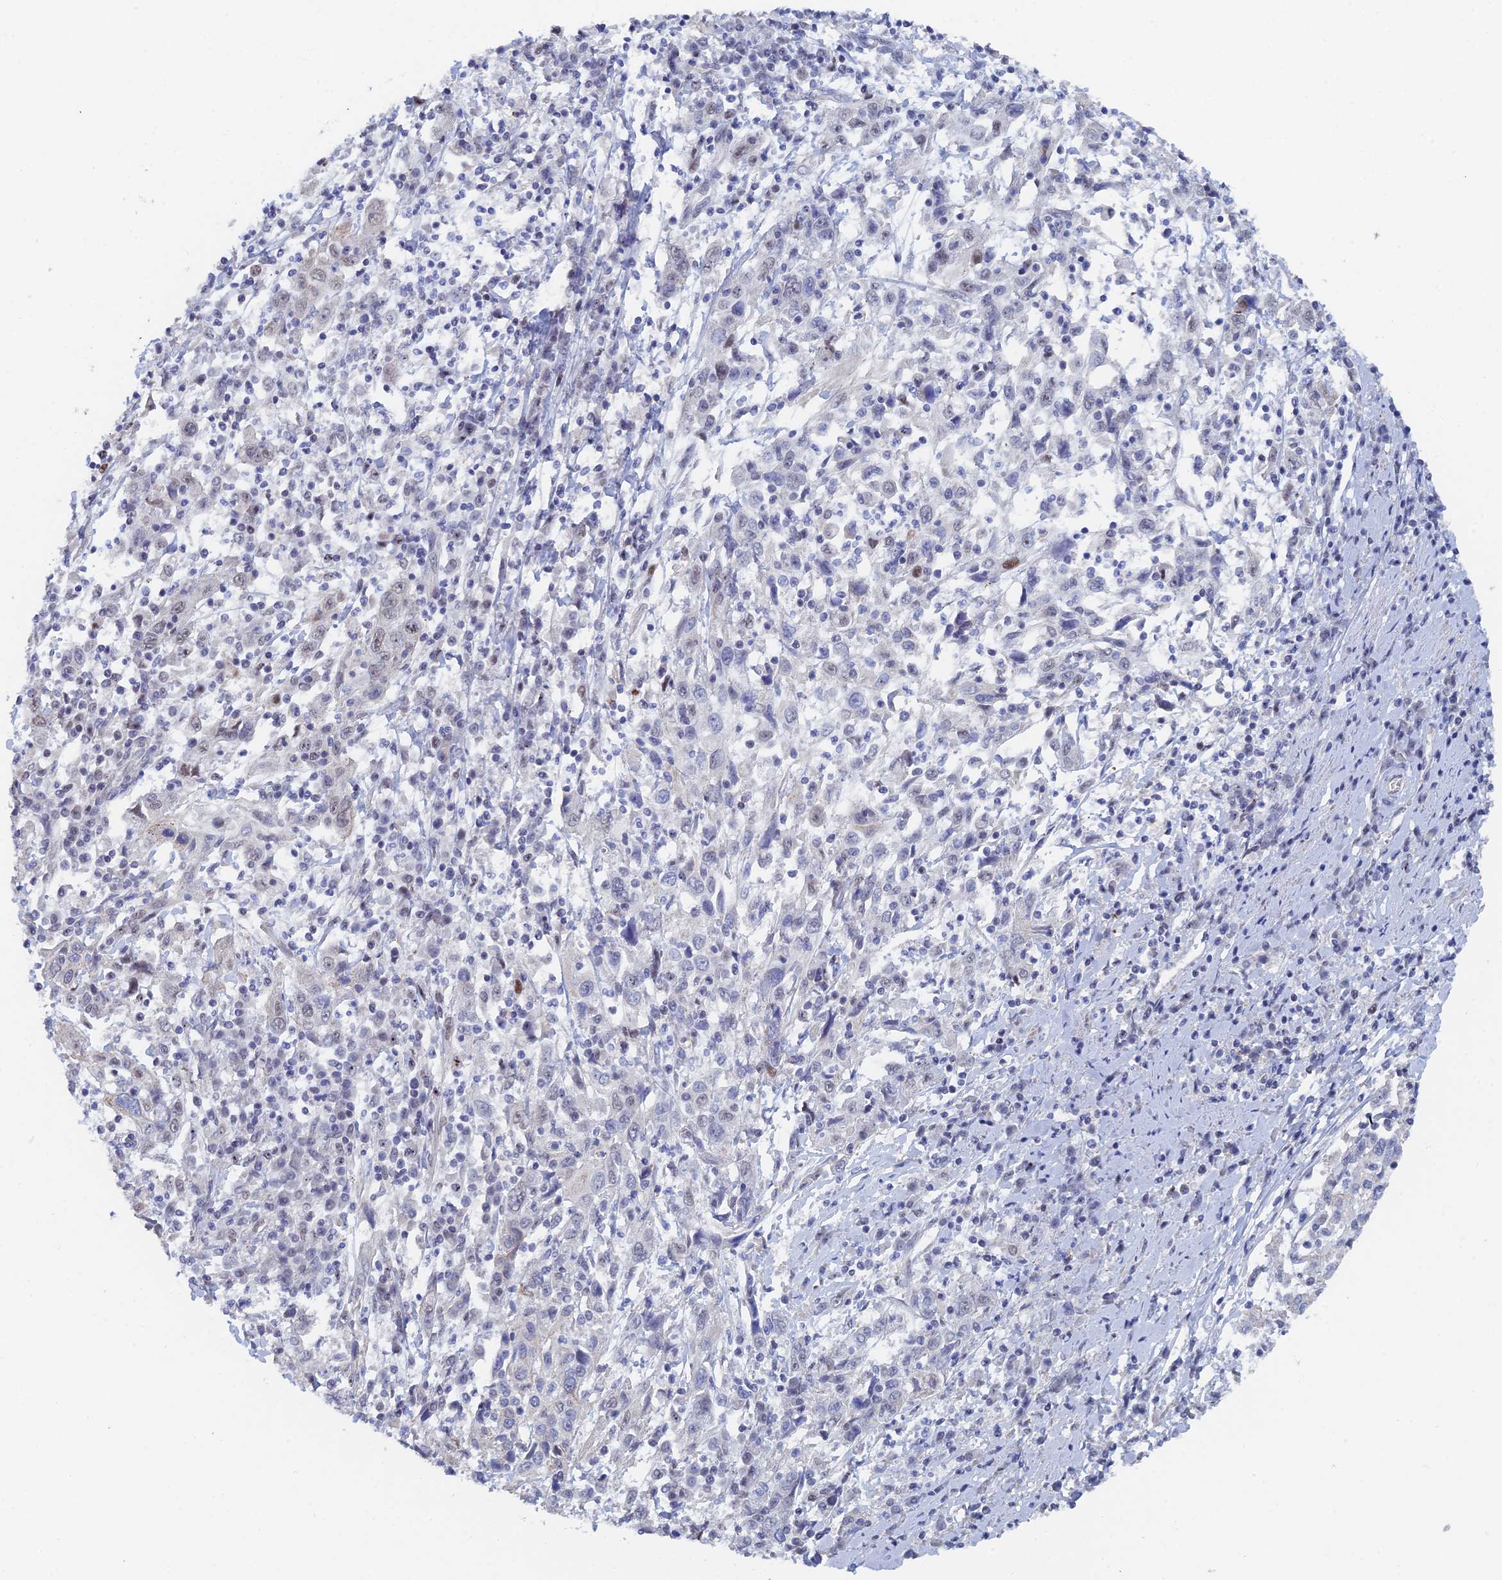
{"staining": {"intensity": "negative", "quantity": "none", "location": "none"}, "tissue": "cervical cancer", "cell_type": "Tumor cells", "image_type": "cancer", "snomed": [{"axis": "morphology", "description": "Squamous cell carcinoma, NOS"}, {"axis": "topography", "description": "Cervix"}], "caption": "Tumor cells are negative for brown protein staining in squamous cell carcinoma (cervical).", "gene": "GMNC", "patient": {"sex": "female", "age": 46}}